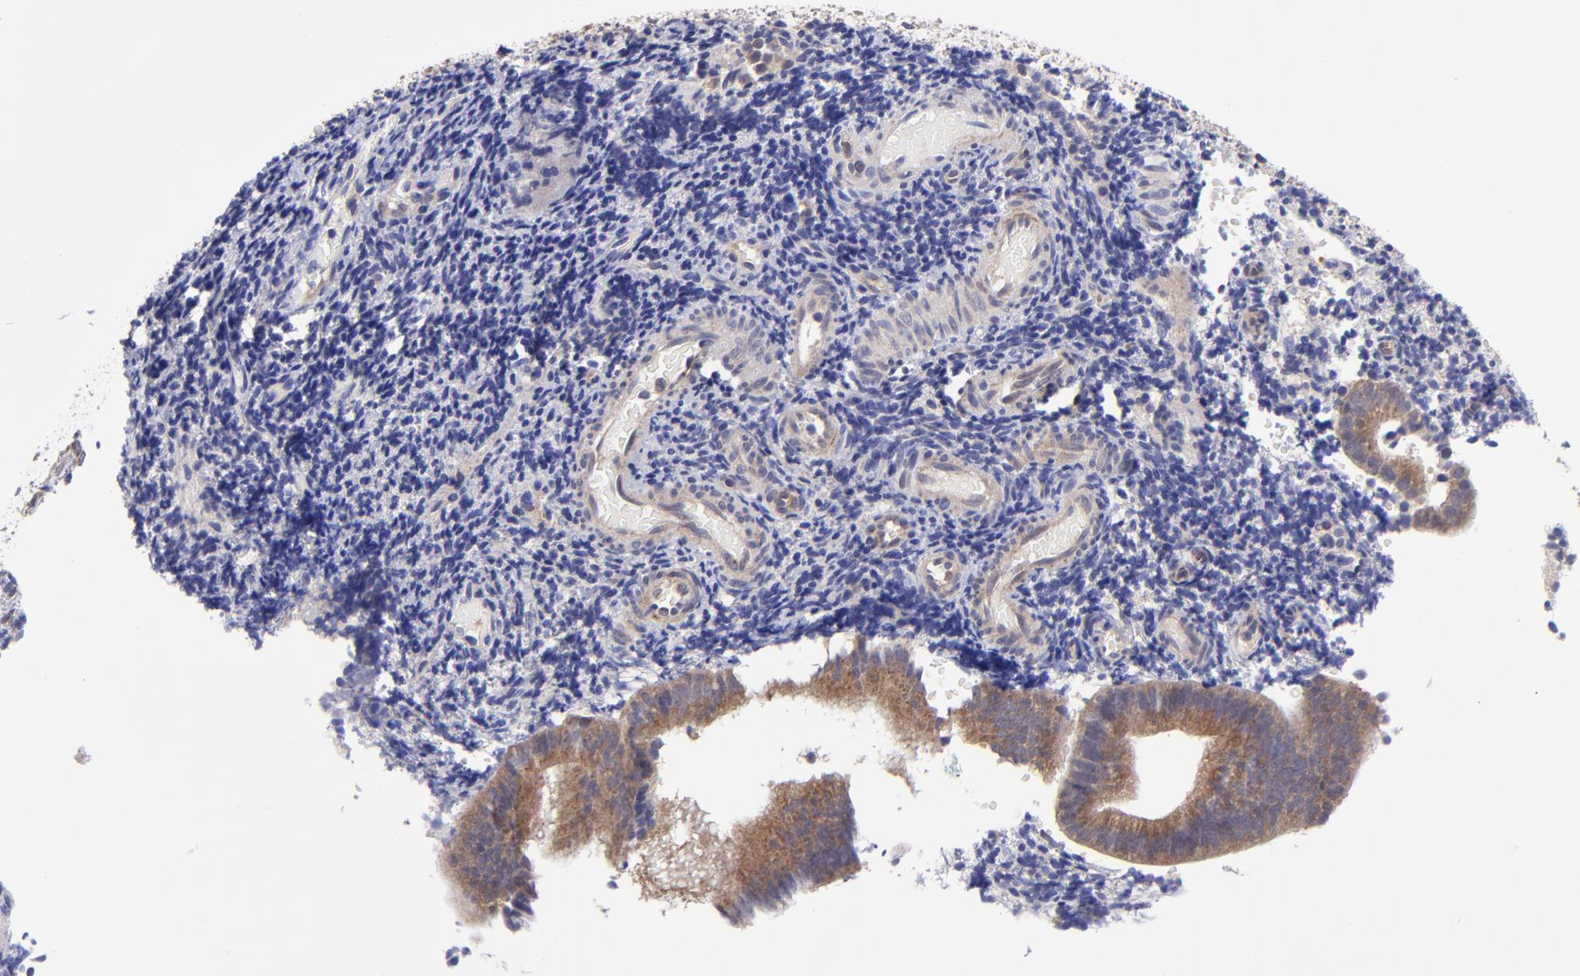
{"staining": {"intensity": "weak", "quantity": "<25%", "location": "cytoplasmic/membranous"}, "tissue": "endometrium", "cell_type": "Cells in endometrial stroma", "image_type": "normal", "snomed": [{"axis": "morphology", "description": "Normal tissue, NOS"}, {"axis": "topography", "description": "Uterus"}, {"axis": "topography", "description": "Endometrium"}], "caption": "Cells in endometrial stroma show no significant protein expression in normal endometrium. Nuclei are stained in blue.", "gene": "NSF", "patient": {"sex": "female", "age": 33}}